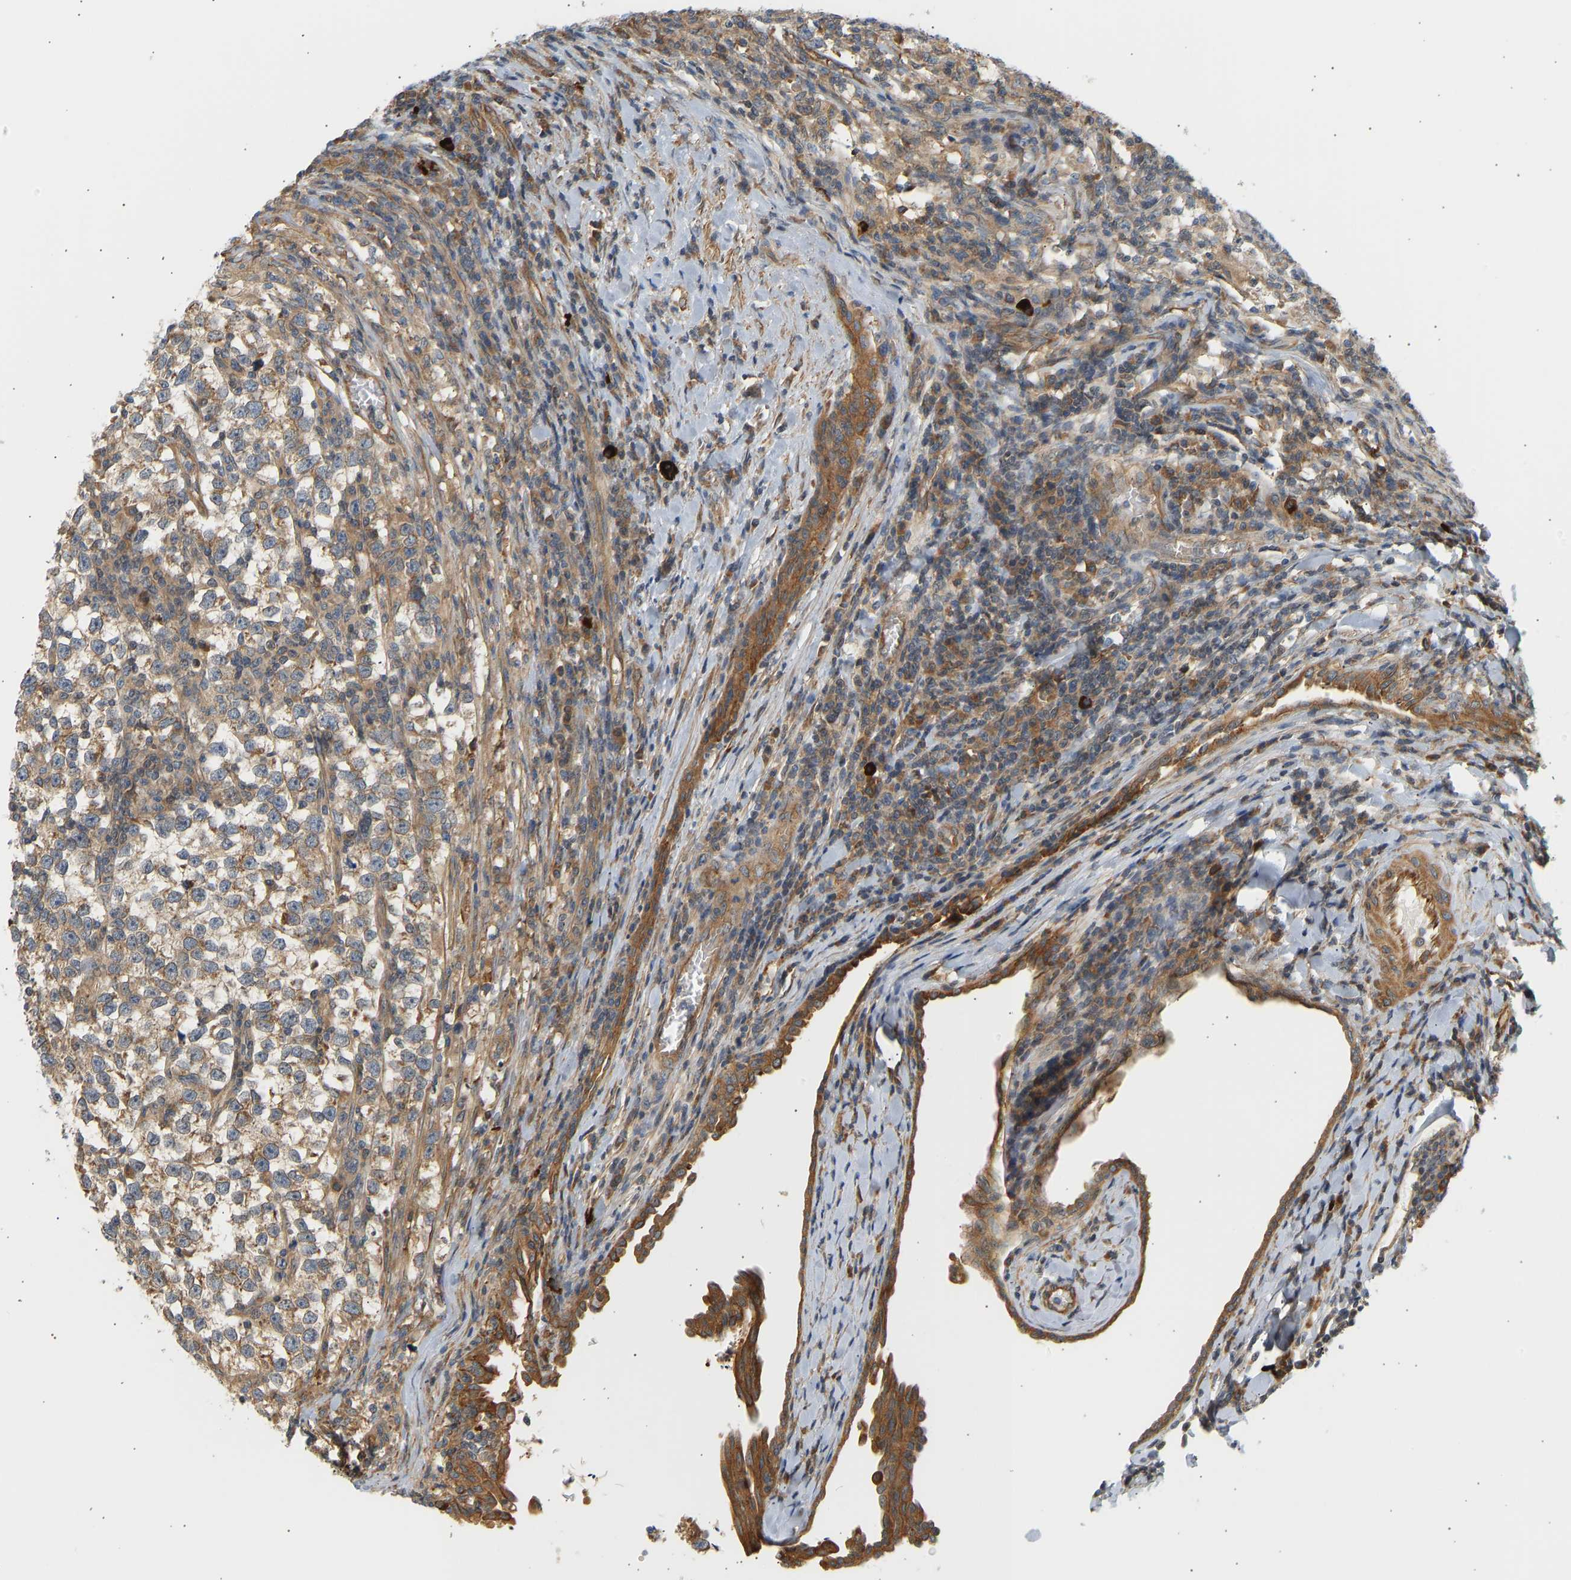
{"staining": {"intensity": "moderate", "quantity": ">75%", "location": "cytoplasmic/membranous"}, "tissue": "testis cancer", "cell_type": "Tumor cells", "image_type": "cancer", "snomed": [{"axis": "morphology", "description": "Normal tissue, NOS"}, {"axis": "morphology", "description": "Seminoma, NOS"}, {"axis": "topography", "description": "Testis"}], "caption": "High-power microscopy captured an immunohistochemistry micrograph of seminoma (testis), revealing moderate cytoplasmic/membranous staining in approximately >75% of tumor cells. The staining was performed using DAB (3,3'-diaminobenzidine) to visualize the protein expression in brown, while the nuclei were stained in blue with hematoxylin (Magnification: 20x).", "gene": "CEP57", "patient": {"sex": "male", "age": 43}}